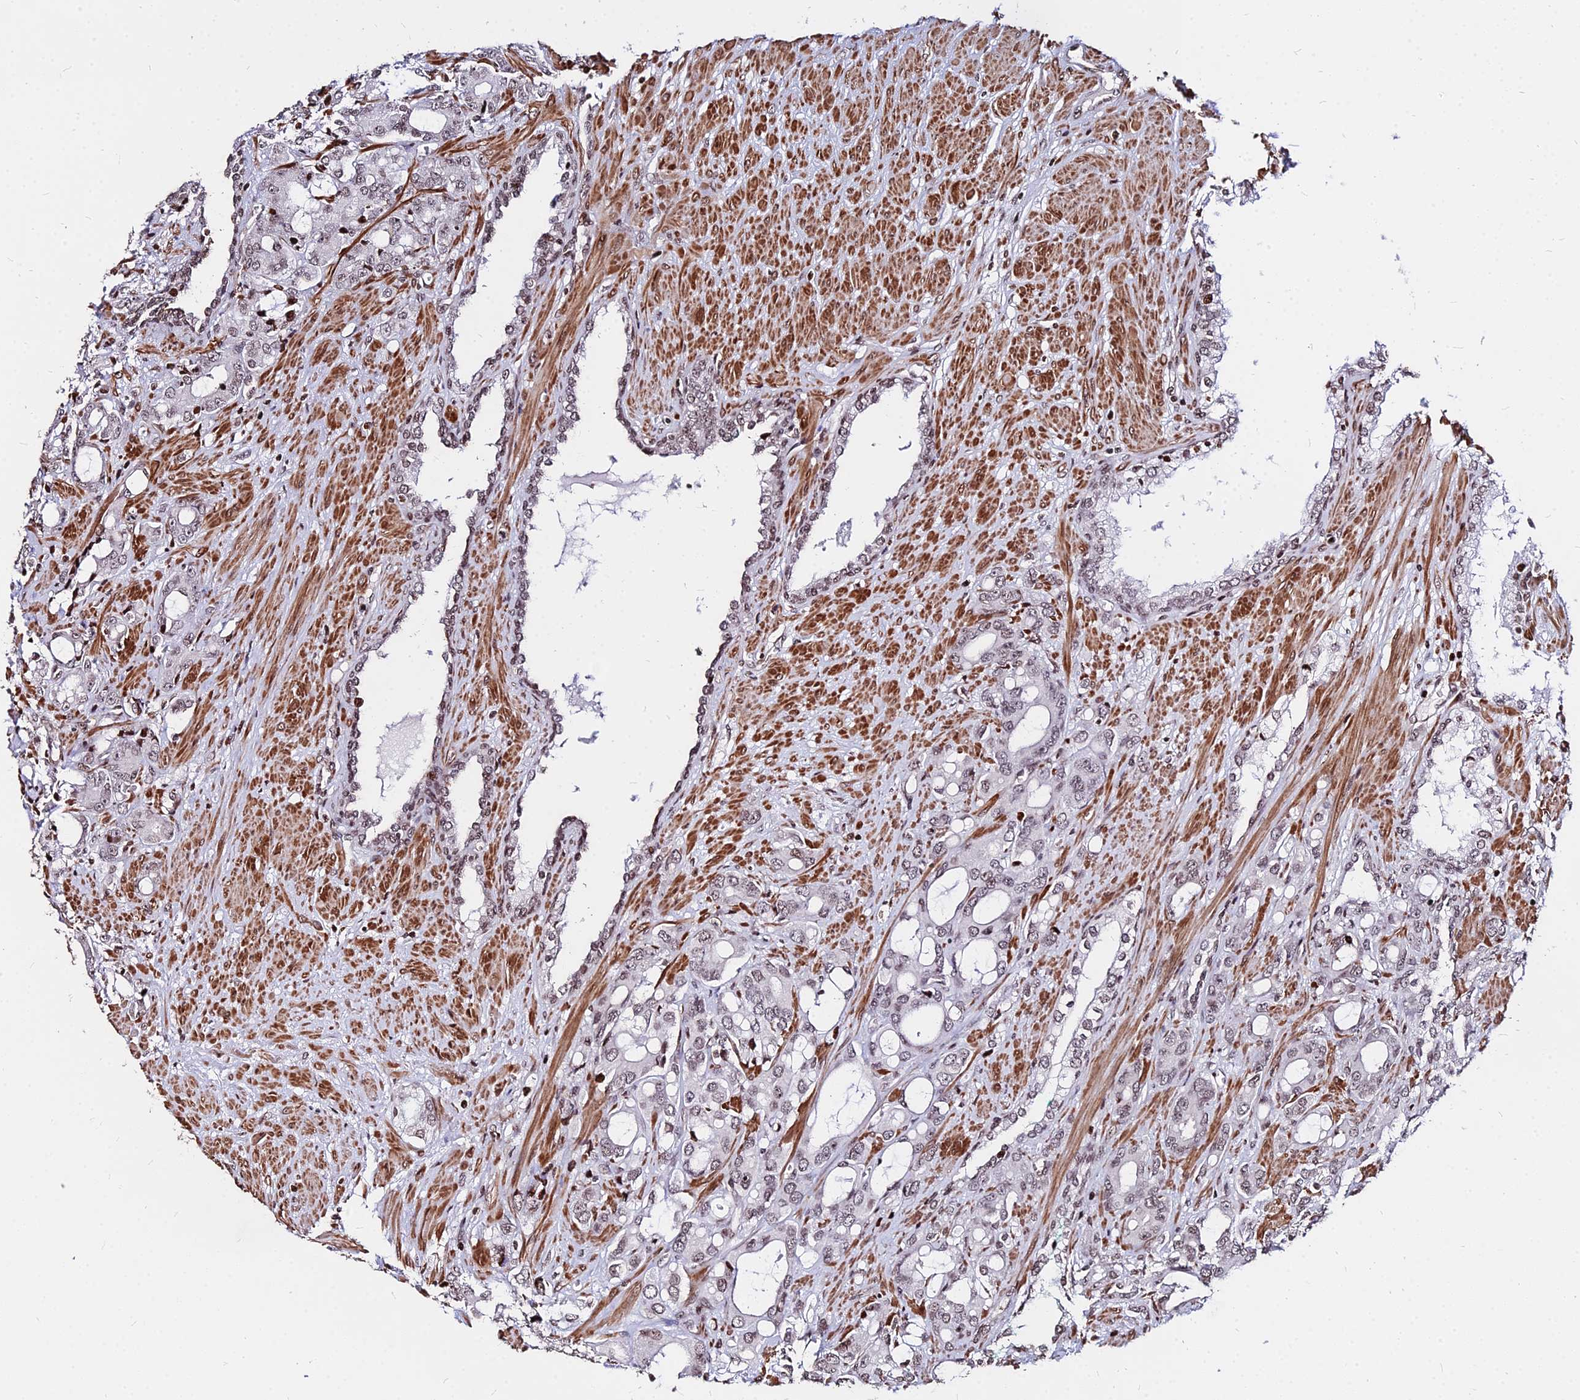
{"staining": {"intensity": "weak", "quantity": "<25%", "location": "nuclear"}, "tissue": "prostate cancer", "cell_type": "Tumor cells", "image_type": "cancer", "snomed": [{"axis": "morphology", "description": "Adenocarcinoma, High grade"}, {"axis": "topography", "description": "Prostate"}], "caption": "Protein analysis of prostate cancer shows no significant expression in tumor cells. (Brightfield microscopy of DAB immunohistochemistry (IHC) at high magnification).", "gene": "NYAP2", "patient": {"sex": "male", "age": 72}}